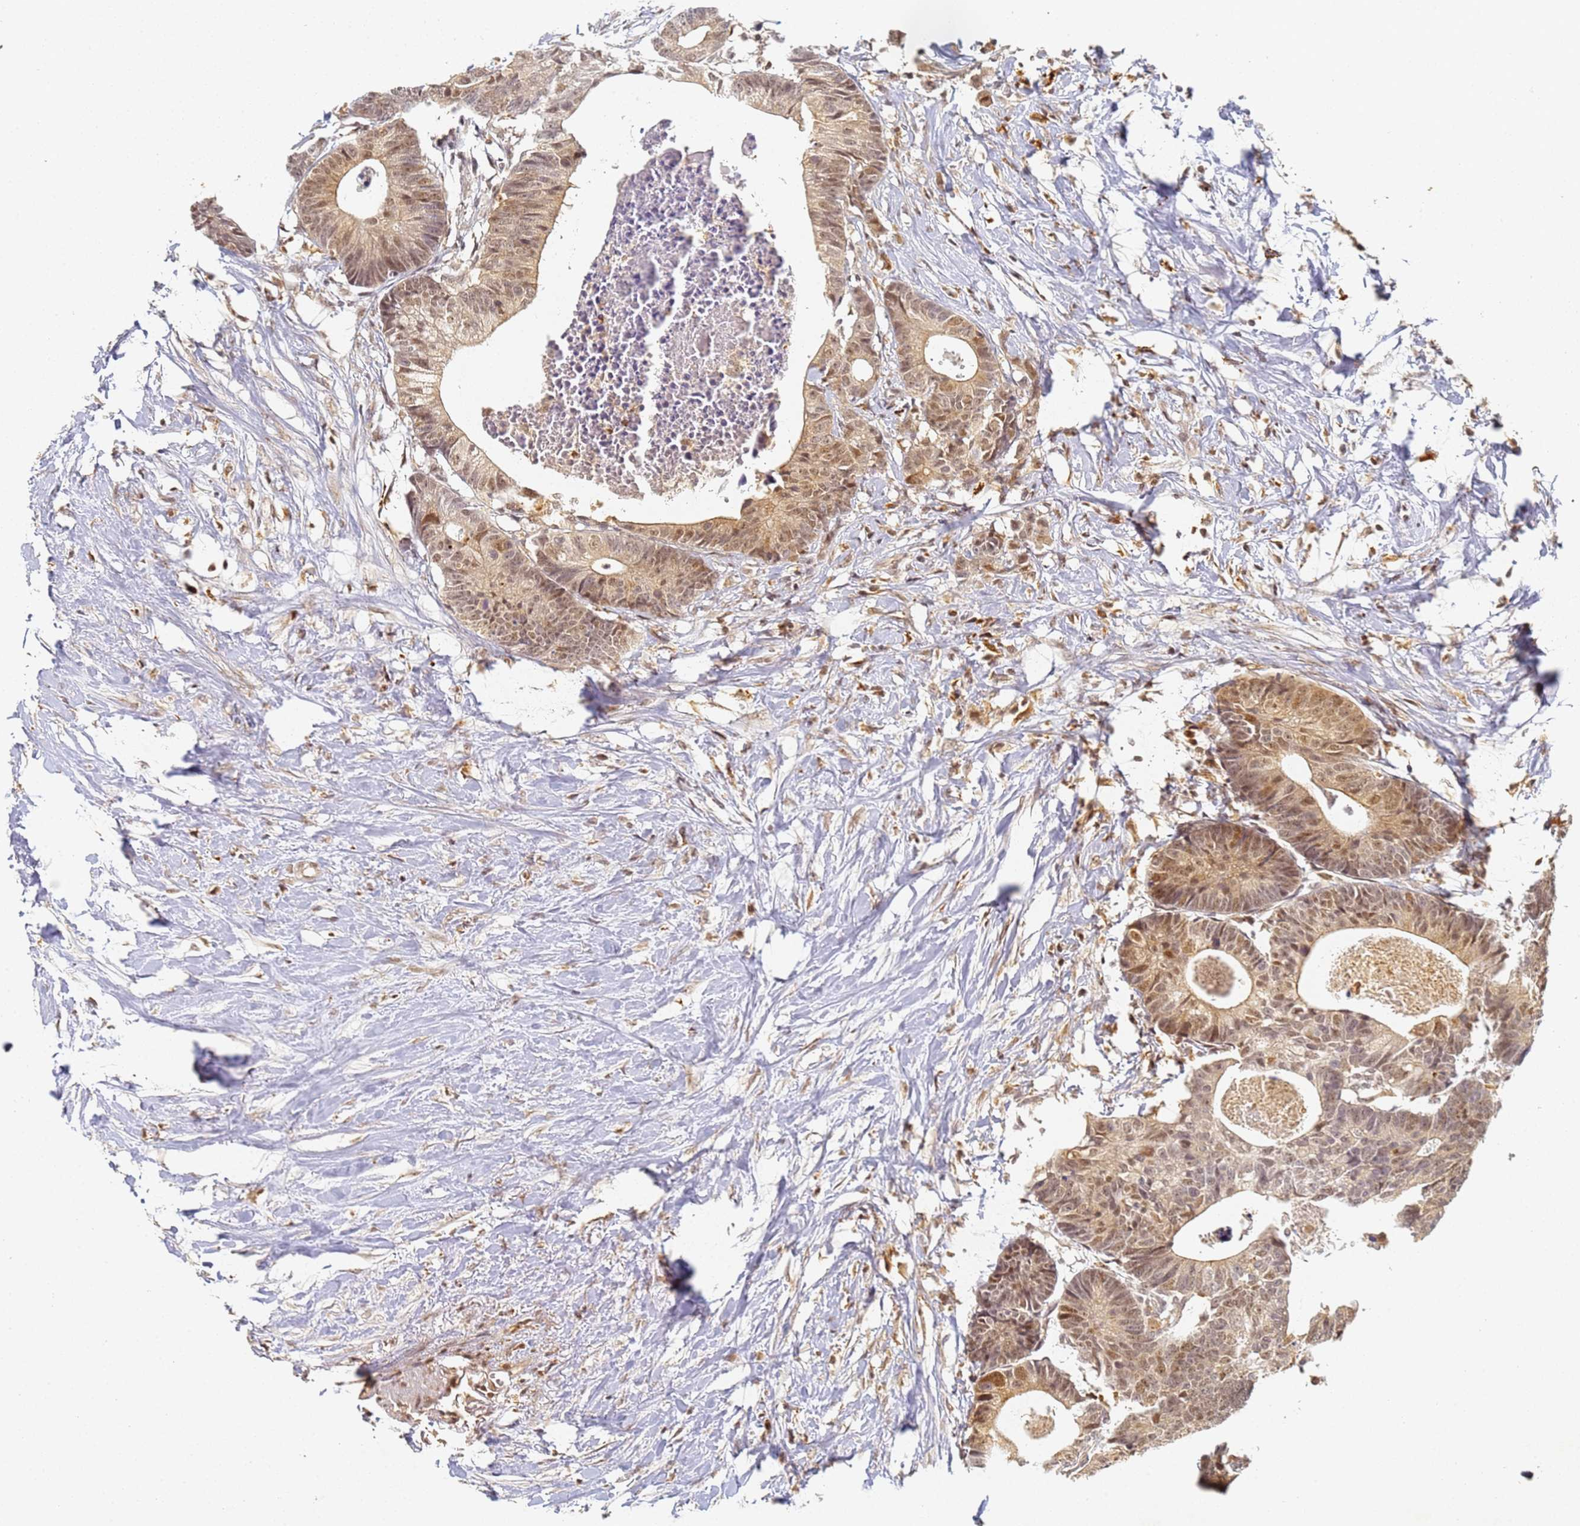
{"staining": {"intensity": "moderate", "quantity": ">75%", "location": "cytoplasmic/membranous,nuclear"}, "tissue": "colorectal cancer", "cell_type": "Tumor cells", "image_type": "cancer", "snomed": [{"axis": "morphology", "description": "Adenocarcinoma, NOS"}, {"axis": "topography", "description": "Colon"}], "caption": "Approximately >75% of tumor cells in human colorectal cancer demonstrate moderate cytoplasmic/membranous and nuclear protein staining as visualized by brown immunohistochemical staining.", "gene": "HMCES", "patient": {"sex": "female", "age": 57}}